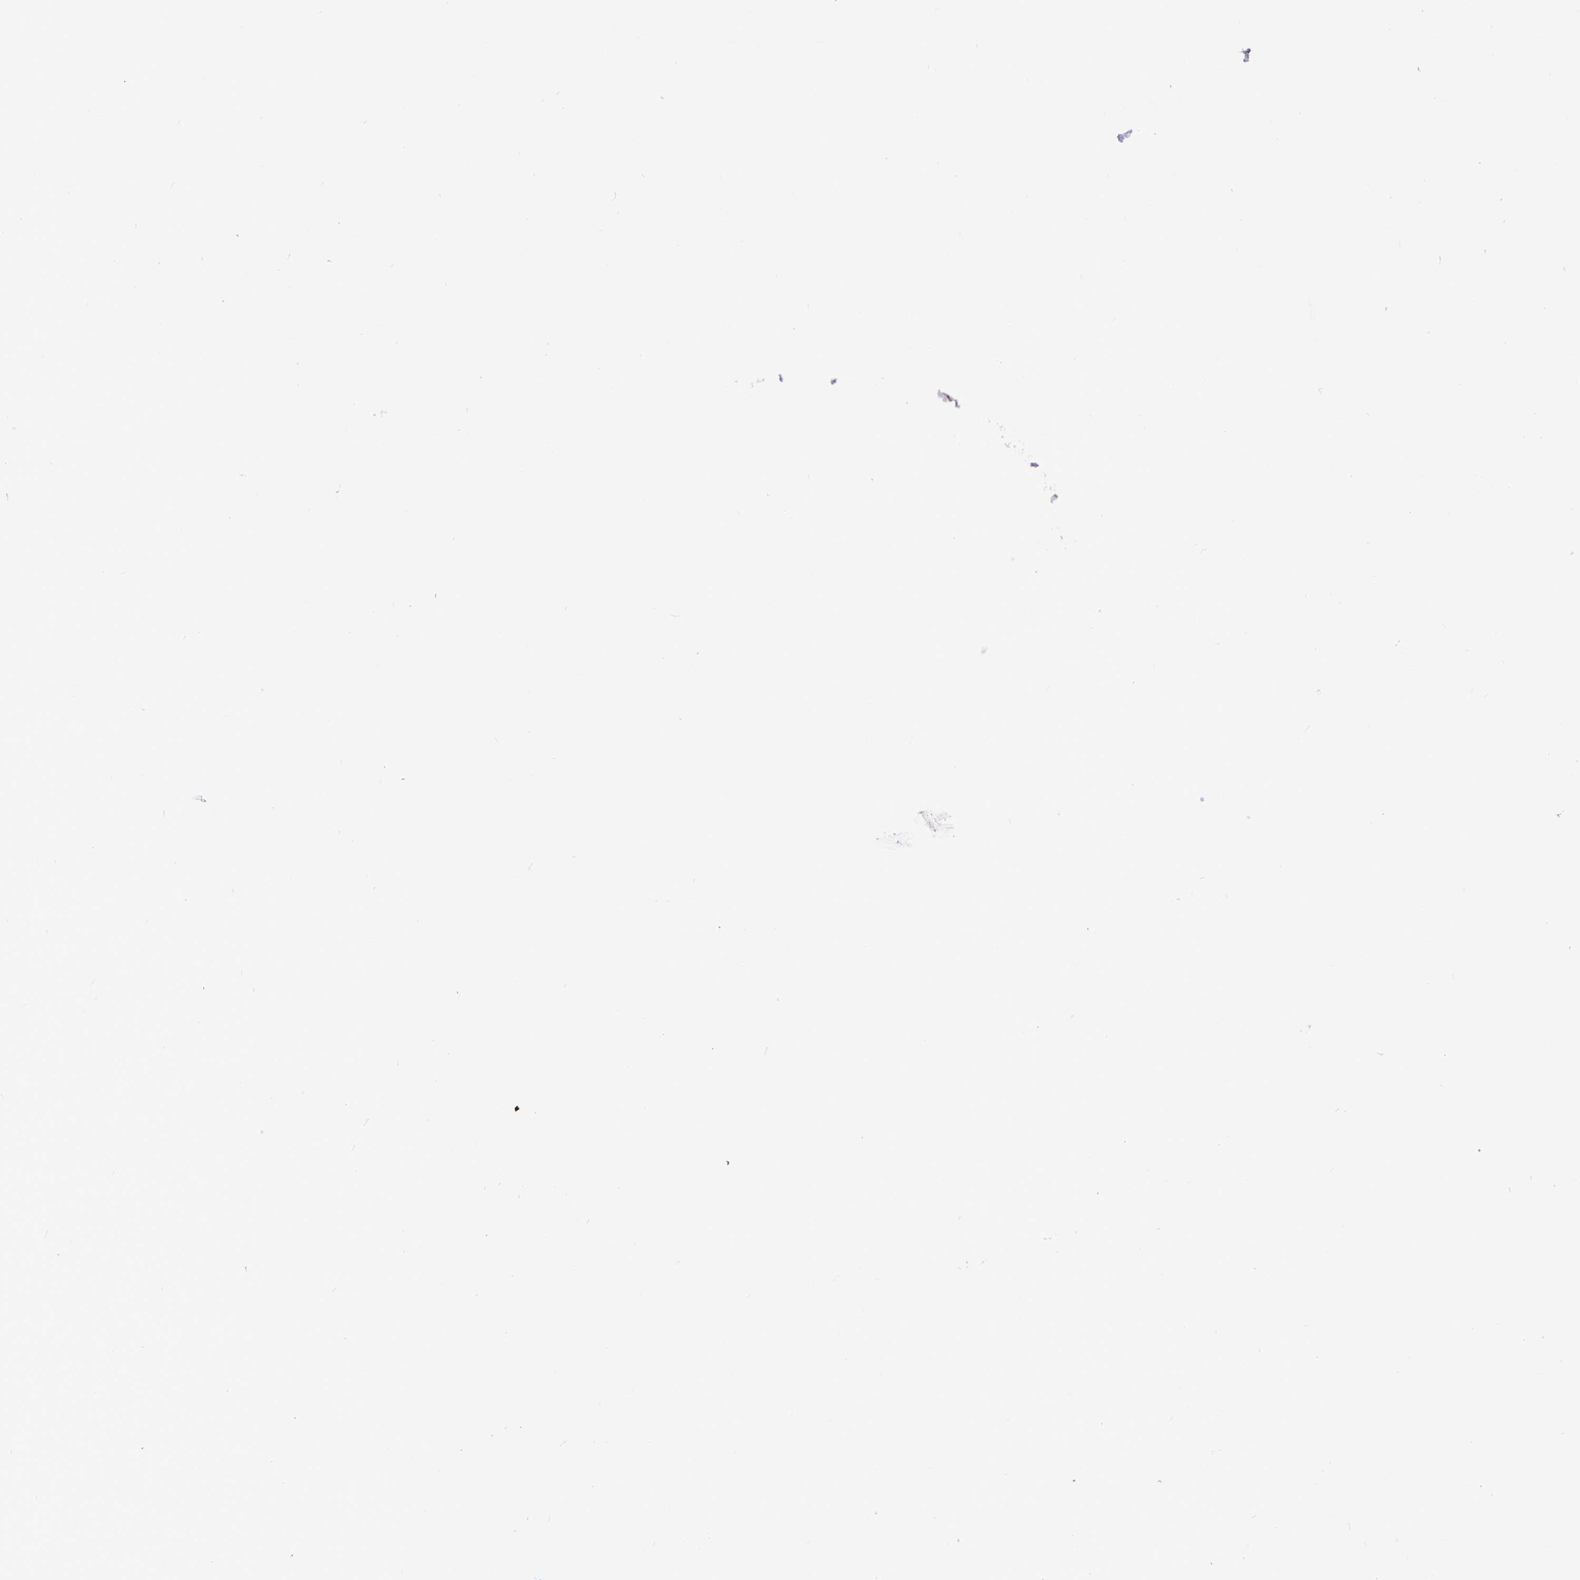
{"staining": {"intensity": "negative", "quantity": "none", "location": "none"}, "tissue": "head and neck cancer", "cell_type": "Tumor cells", "image_type": "cancer", "snomed": [{"axis": "morphology", "description": "Adenocarcinoma, NOS"}, {"axis": "topography", "description": "Head-Neck"}], "caption": "Tumor cells are negative for protein expression in human head and neck cancer (adenocarcinoma). (Brightfield microscopy of DAB (3,3'-diaminobenzidine) immunohistochemistry (IHC) at high magnification).", "gene": "FOSL2", "patient": {"sex": "male", "age": 81}}